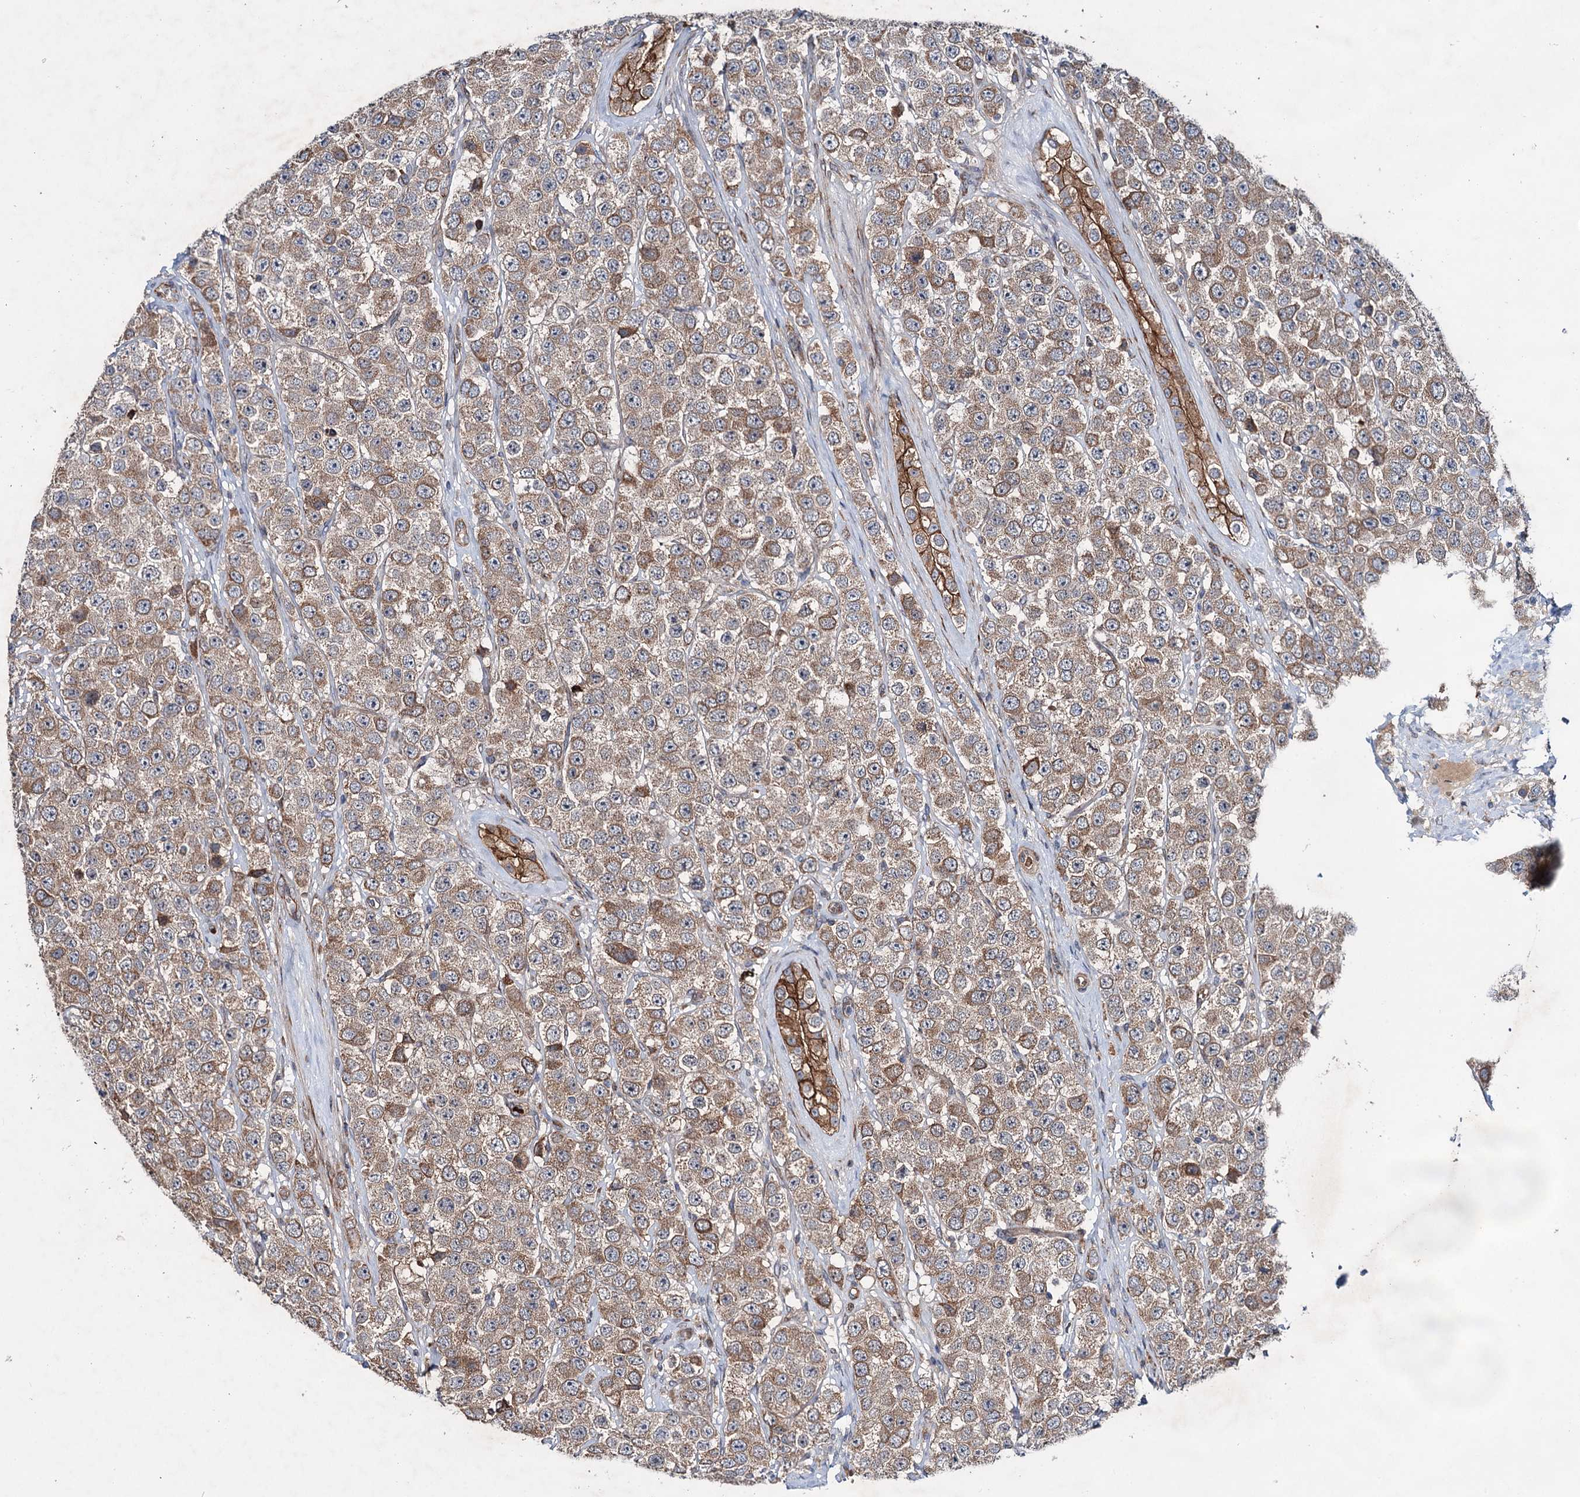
{"staining": {"intensity": "moderate", "quantity": ">75%", "location": "cytoplasmic/membranous"}, "tissue": "testis cancer", "cell_type": "Tumor cells", "image_type": "cancer", "snomed": [{"axis": "morphology", "description": "Seminoma, NOS"}, {"axis": "topography", "description": "Testis"}], "caption": "Protein staining reveals moderate cytoplasmic/membranous expression in approximately >75% of tumor cells in seminoma (testis). (IHC, brightfield microscopy, high magnification).", "gene": "PTDSS2", "patient": {"sex": "male", "age": 28}}